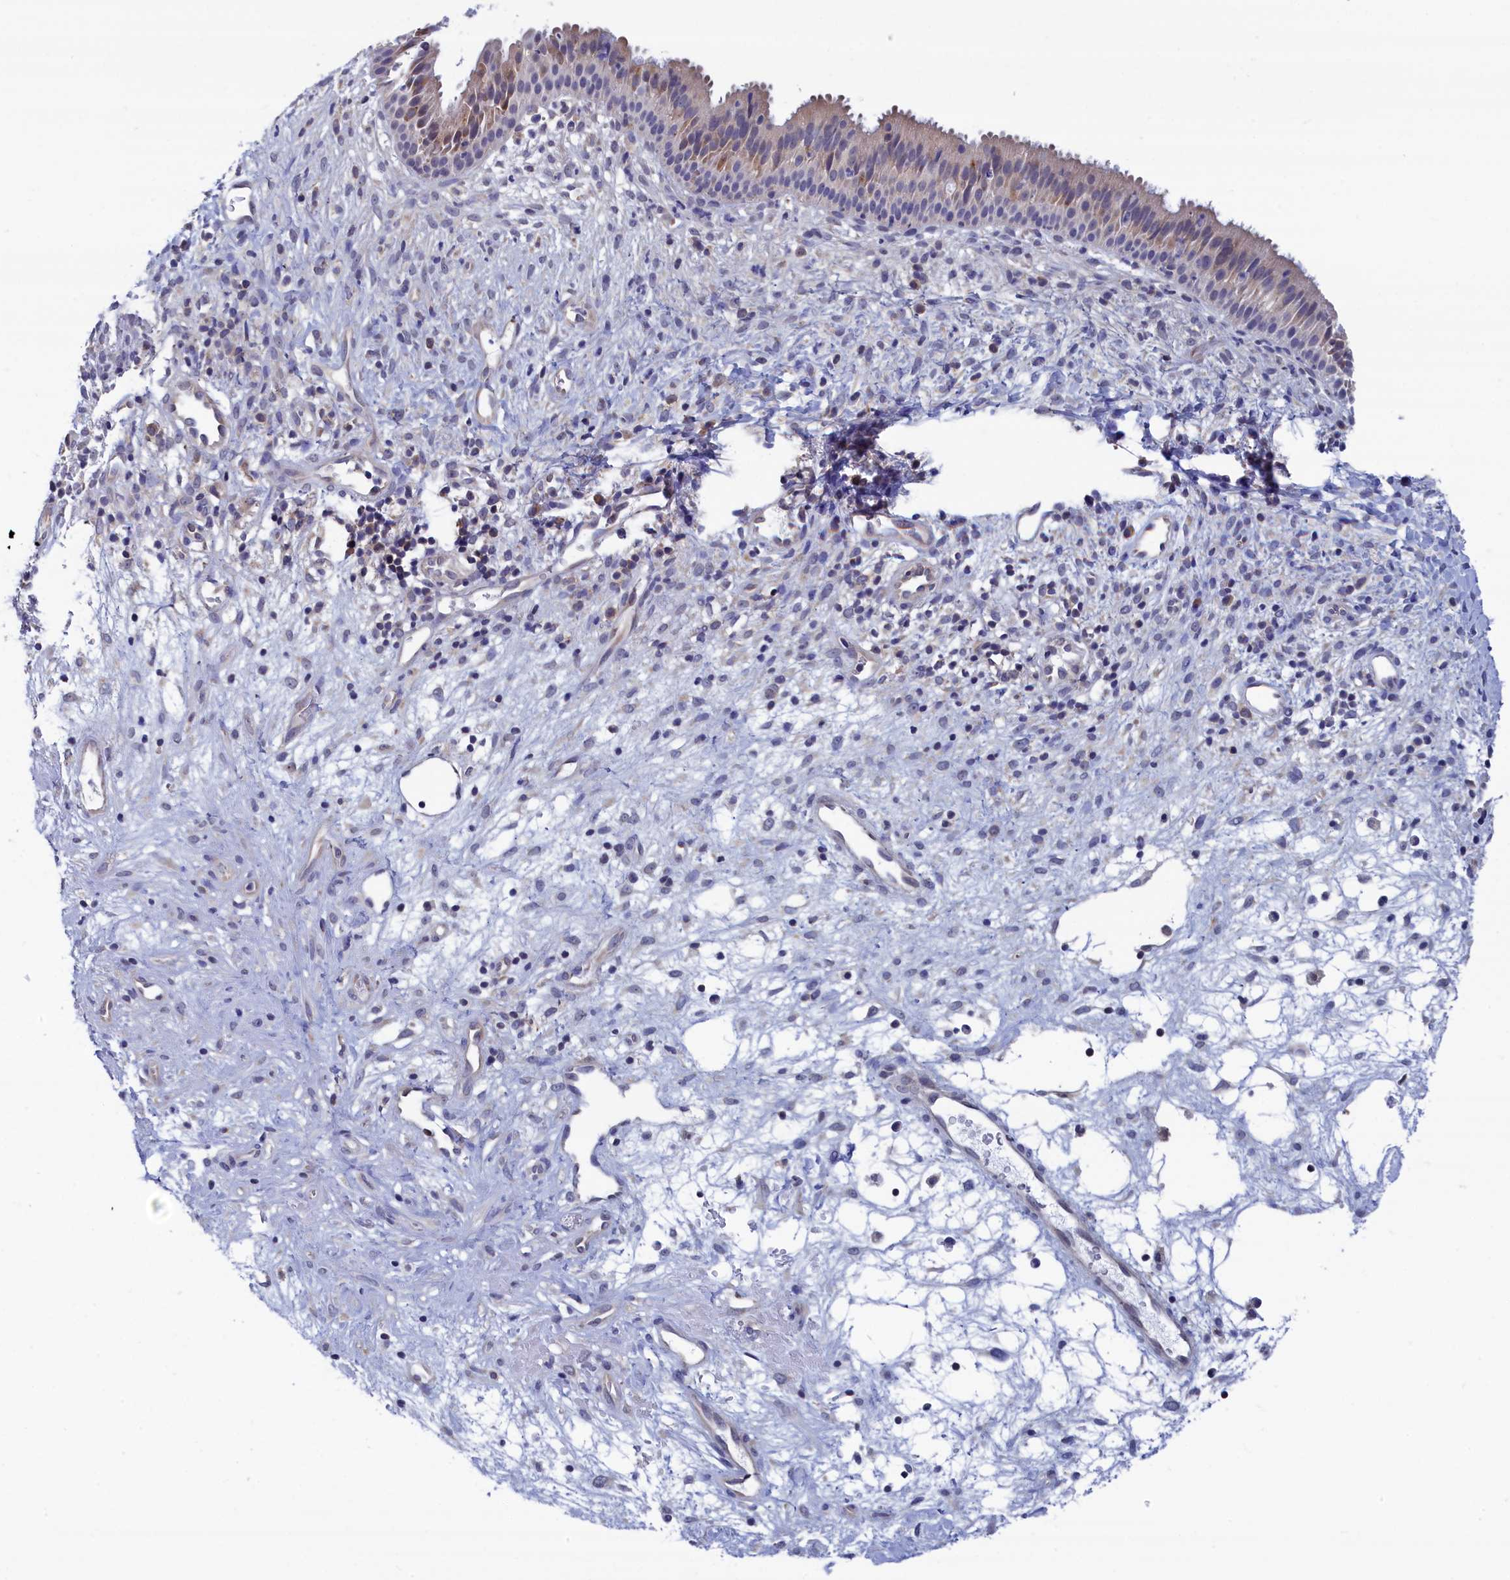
{"staining": {"intensity": "weak", "quantity": "25%-75%", "location": "cytoplasmic/membranous"}, "tissue": "nasopharynx", "cell_type": "Respiratory epithelial cells", "image_type": "normal", "snomed": [{"axis": "morphology", "description": "Normal tissue, NOS"}, {"axis": "topography", "description": "Nasopharynx"}], "caption": "Immunohistochemical staining of unremarkable human nasopharynx exhibits weak cytoplasmic/membranous protein expression in approximately 25%-75% of respiratory epithelial cells.", "gene": "PGP", "patient": {"sex": "male", "age": 22}}